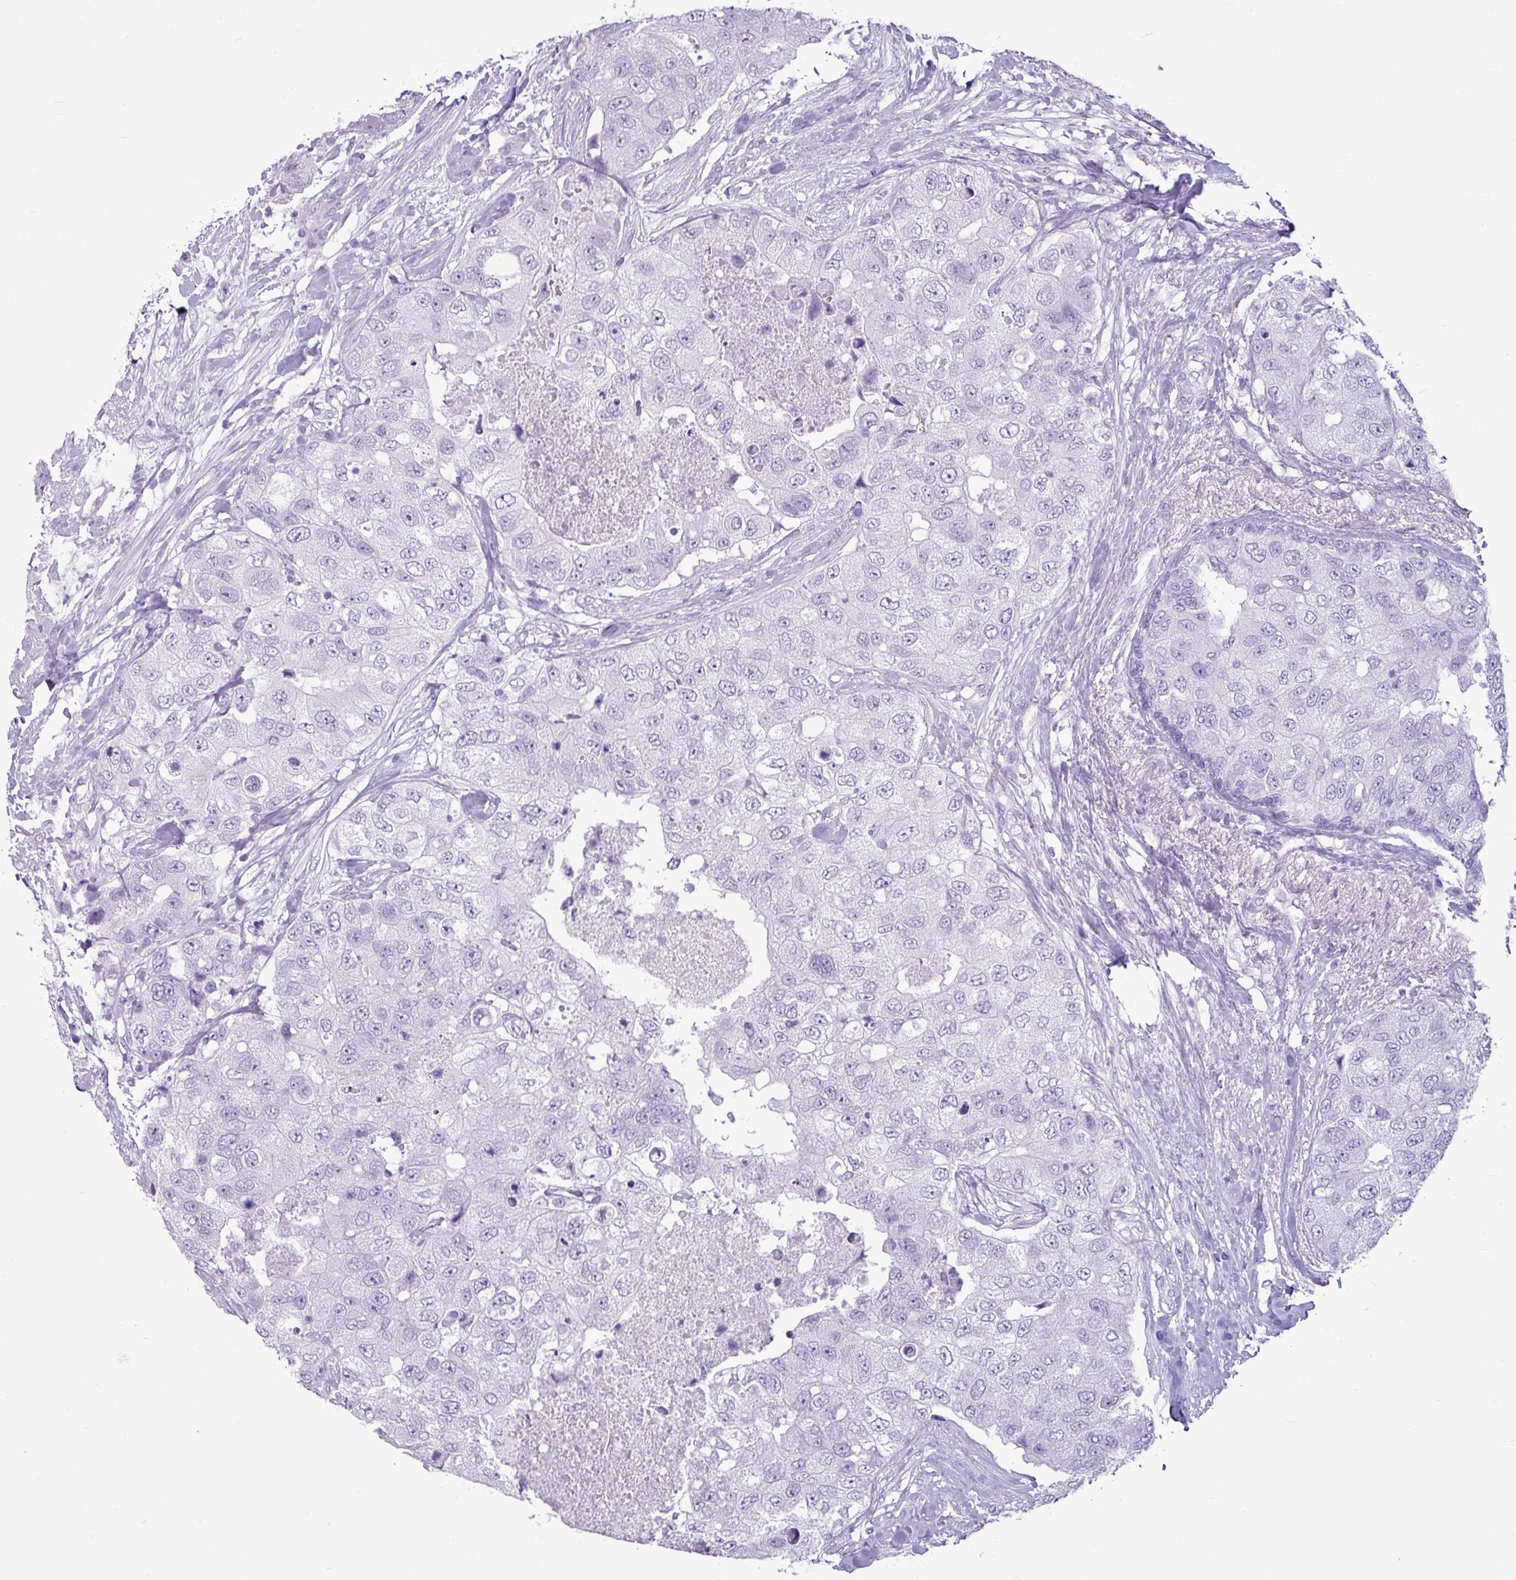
{"staining": {"intensity": "negative", "quantity": "none", "location": "none"}, "tissue": "breast cancer", "cell_type": "Tumor cells", "image_type": "cancer", "snomed": [{"axis": "morphology", "description": "Duct carcinoma"}, {"axis": "topography", "description": "Breast"}], "caption": "High power microscopy image of an immunohistochemistry micrograph of breast cancer, revealing no significant expression in tumor cells.", "gene": "AMY1B", "patient": {"sex": "female", "age": 62}}